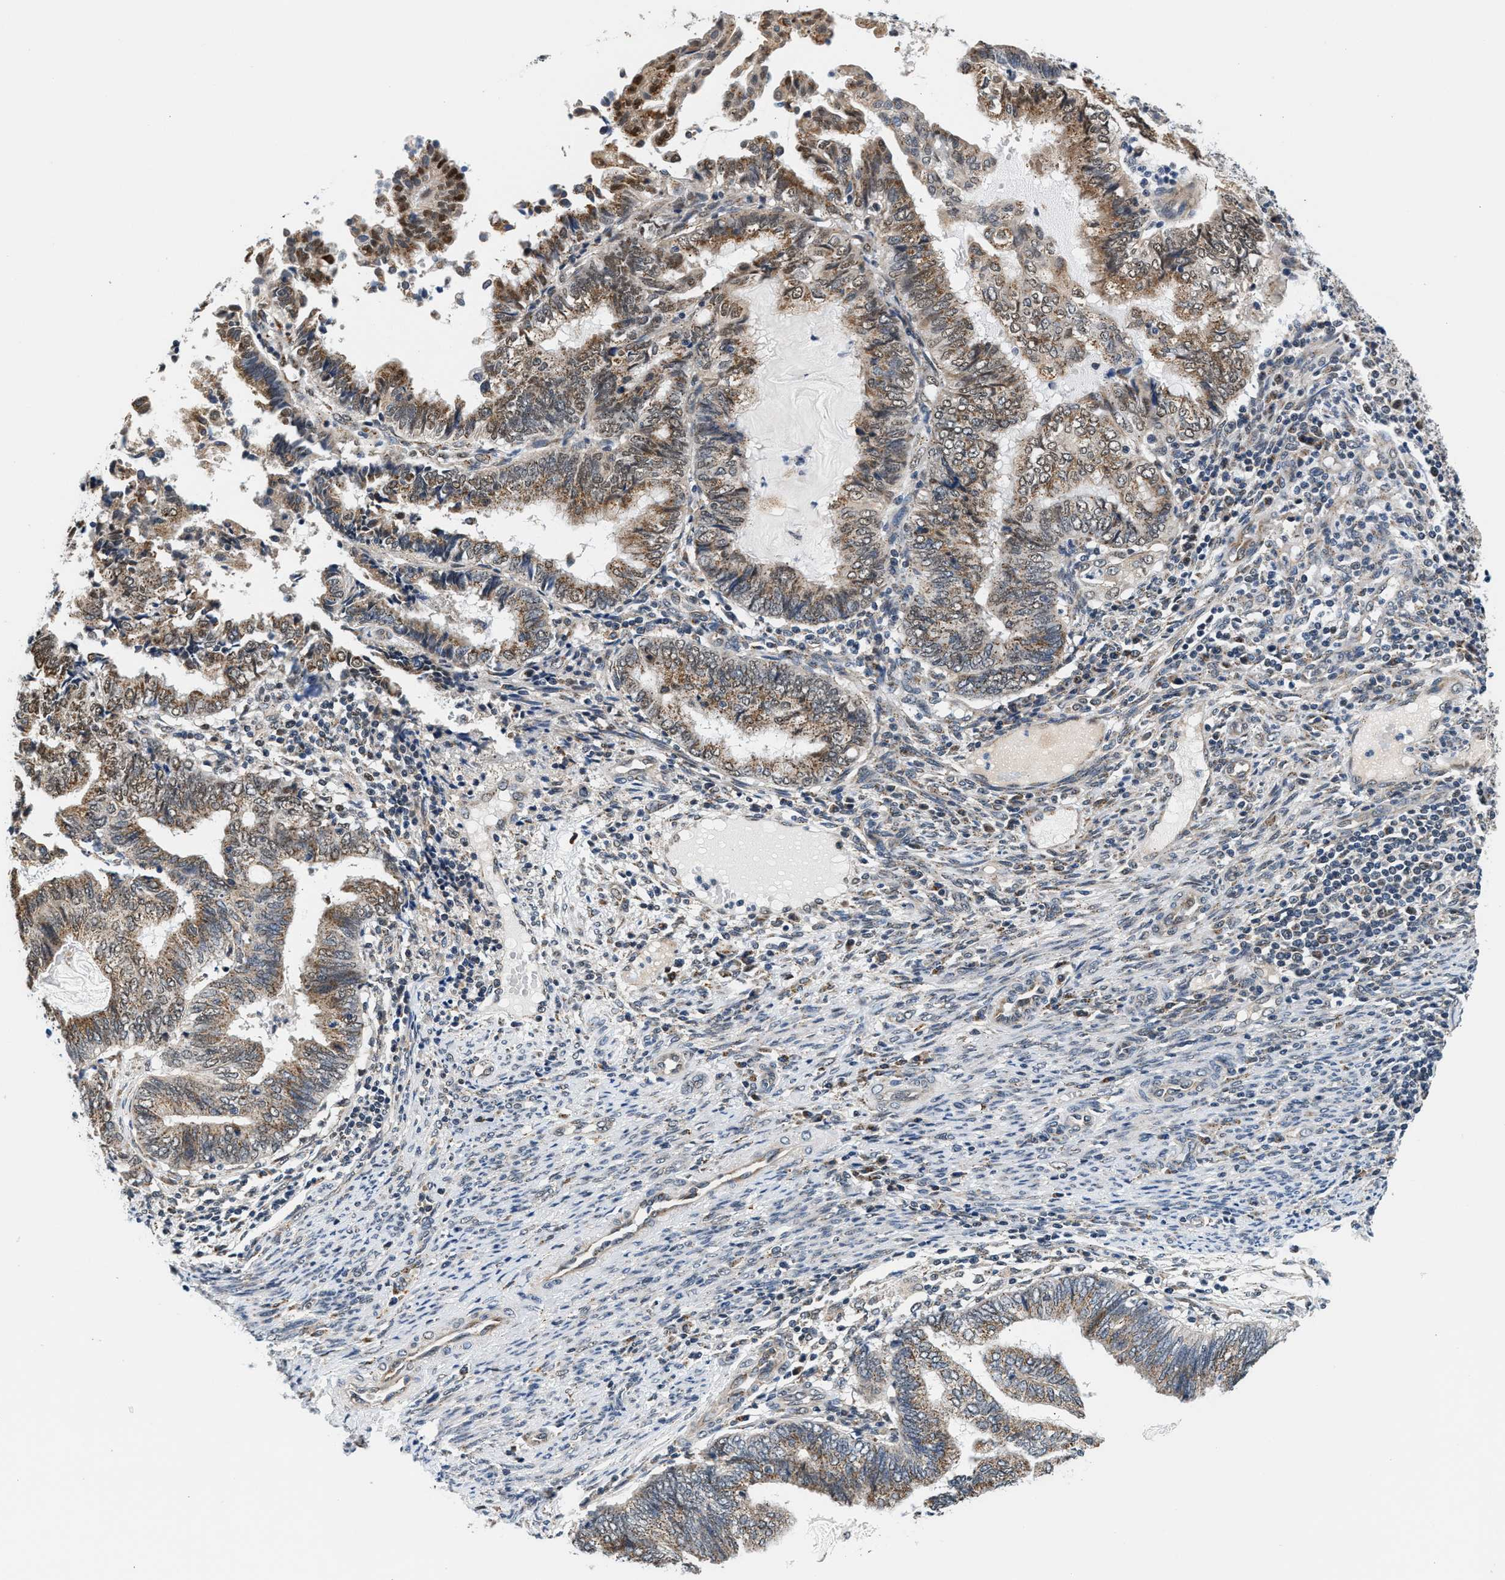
{"staining": {"intensity": "moderate", "quantity": ">75%", "location": "cytoplasmic/membranous"}, "tissue": "endometrial cancer", "cell_type": "Tumor cells", "image_type": "cancer", "snomed": [{"axis": "morphology", "description": "Adenocarcinoma, NOS"}, {"axis": "topography", "description": "Uterus"}, {"axis": "topography", "description": "Endometrium"}], "caption": "IHC of endometrial adenocarcinoma reveals medium levels of moderate cytoplasmic/membranous expression in approximately >75% of tumor cells.", "gene": "KCNMB2", "patient": {"sex": "female", "age": 70}}